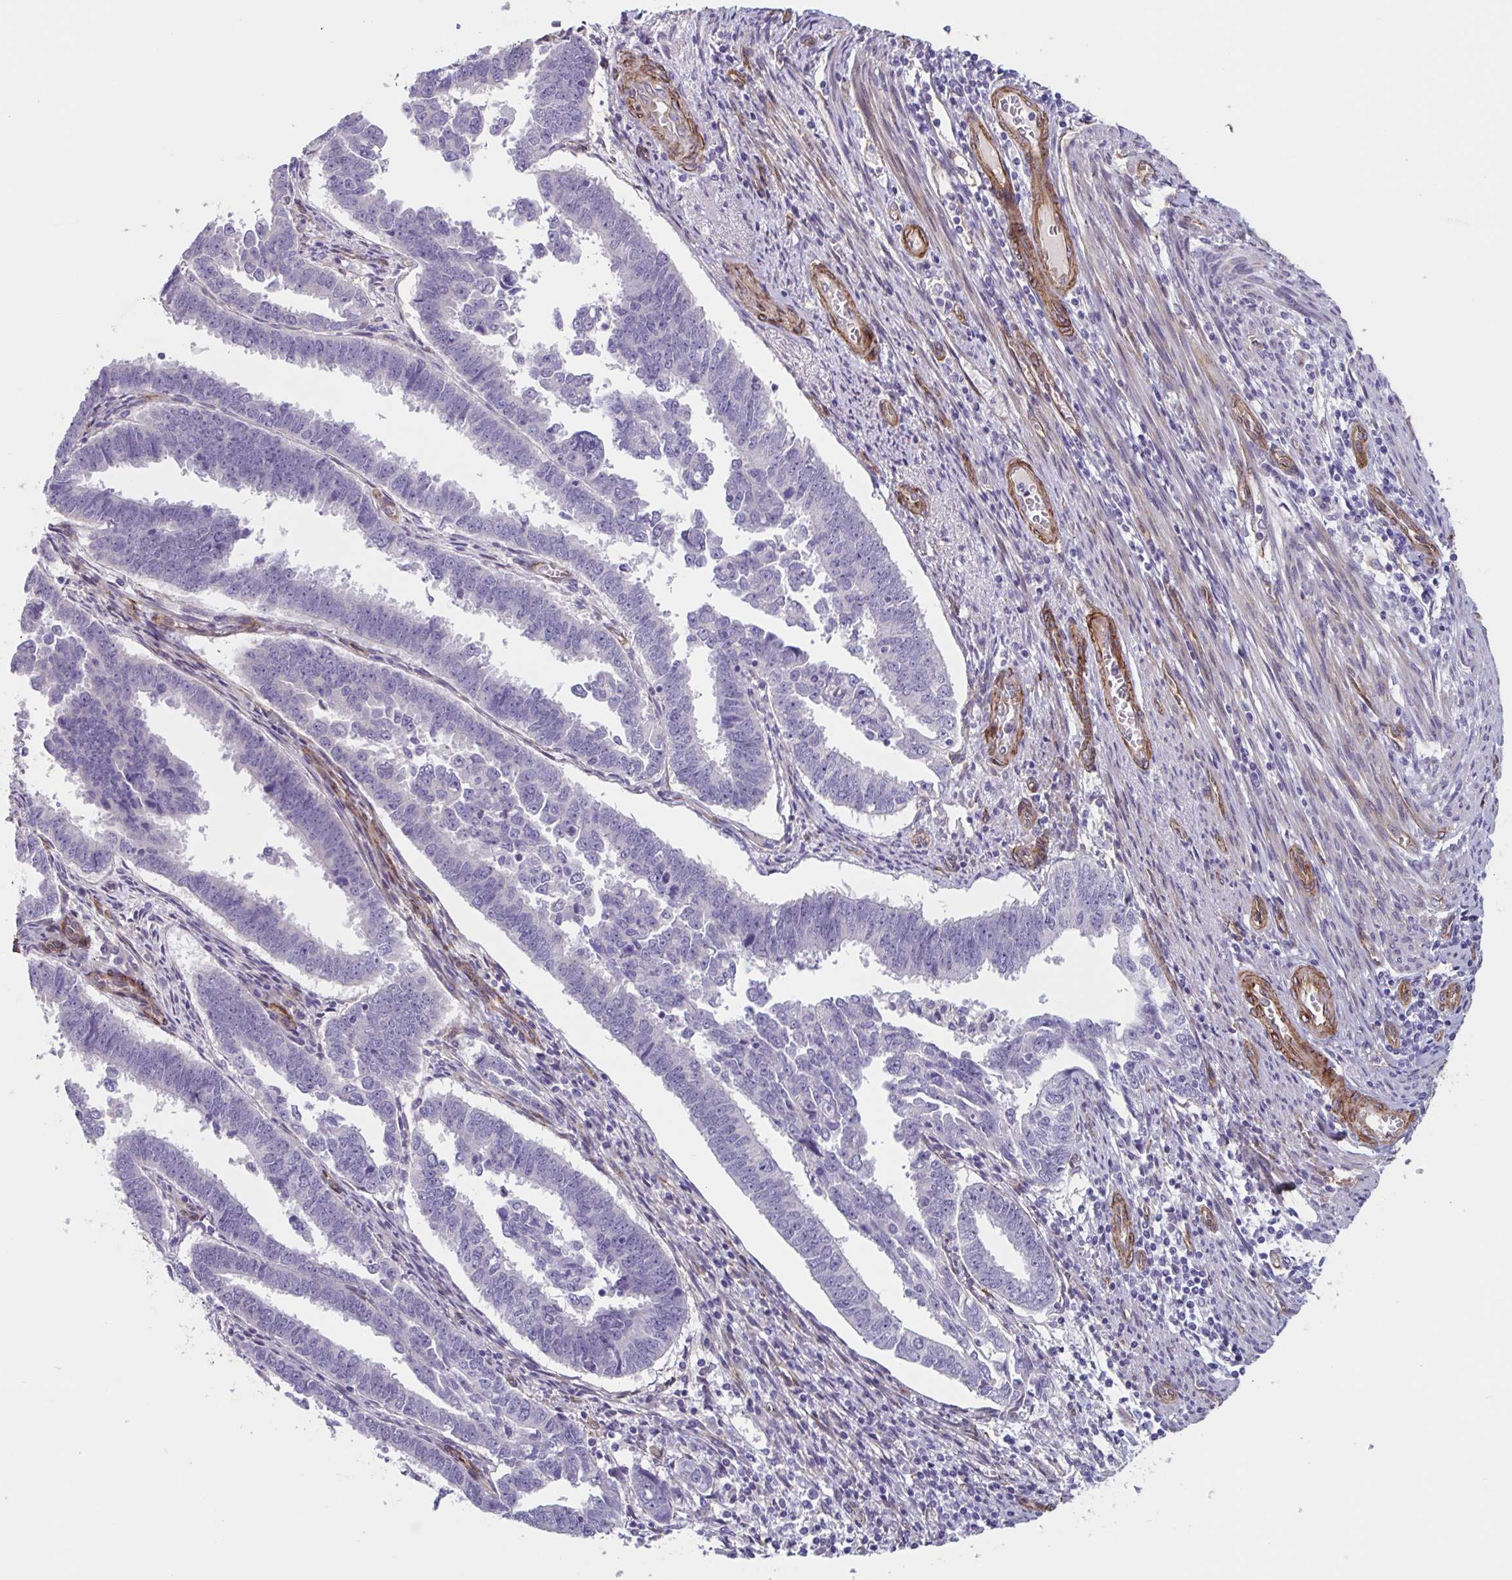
{"staining": {"intensity": "negative", "quantity": "none", "location": "none"}, "tissue": "endometrial cancer", "cell_type": "Tumor cells", "image_type": "cancer", "snomed": [{"axis": "morphology", "description": "Adenocarcinoma, NOS"}, {"axis": "topography", "description": "Endometrium"}], "caption": "Tumor cells show no significant staining in endometrial cancer (adenocarcinoma).", "gene": "CITED4", "patient": {"sex": "female", "age": 75}}